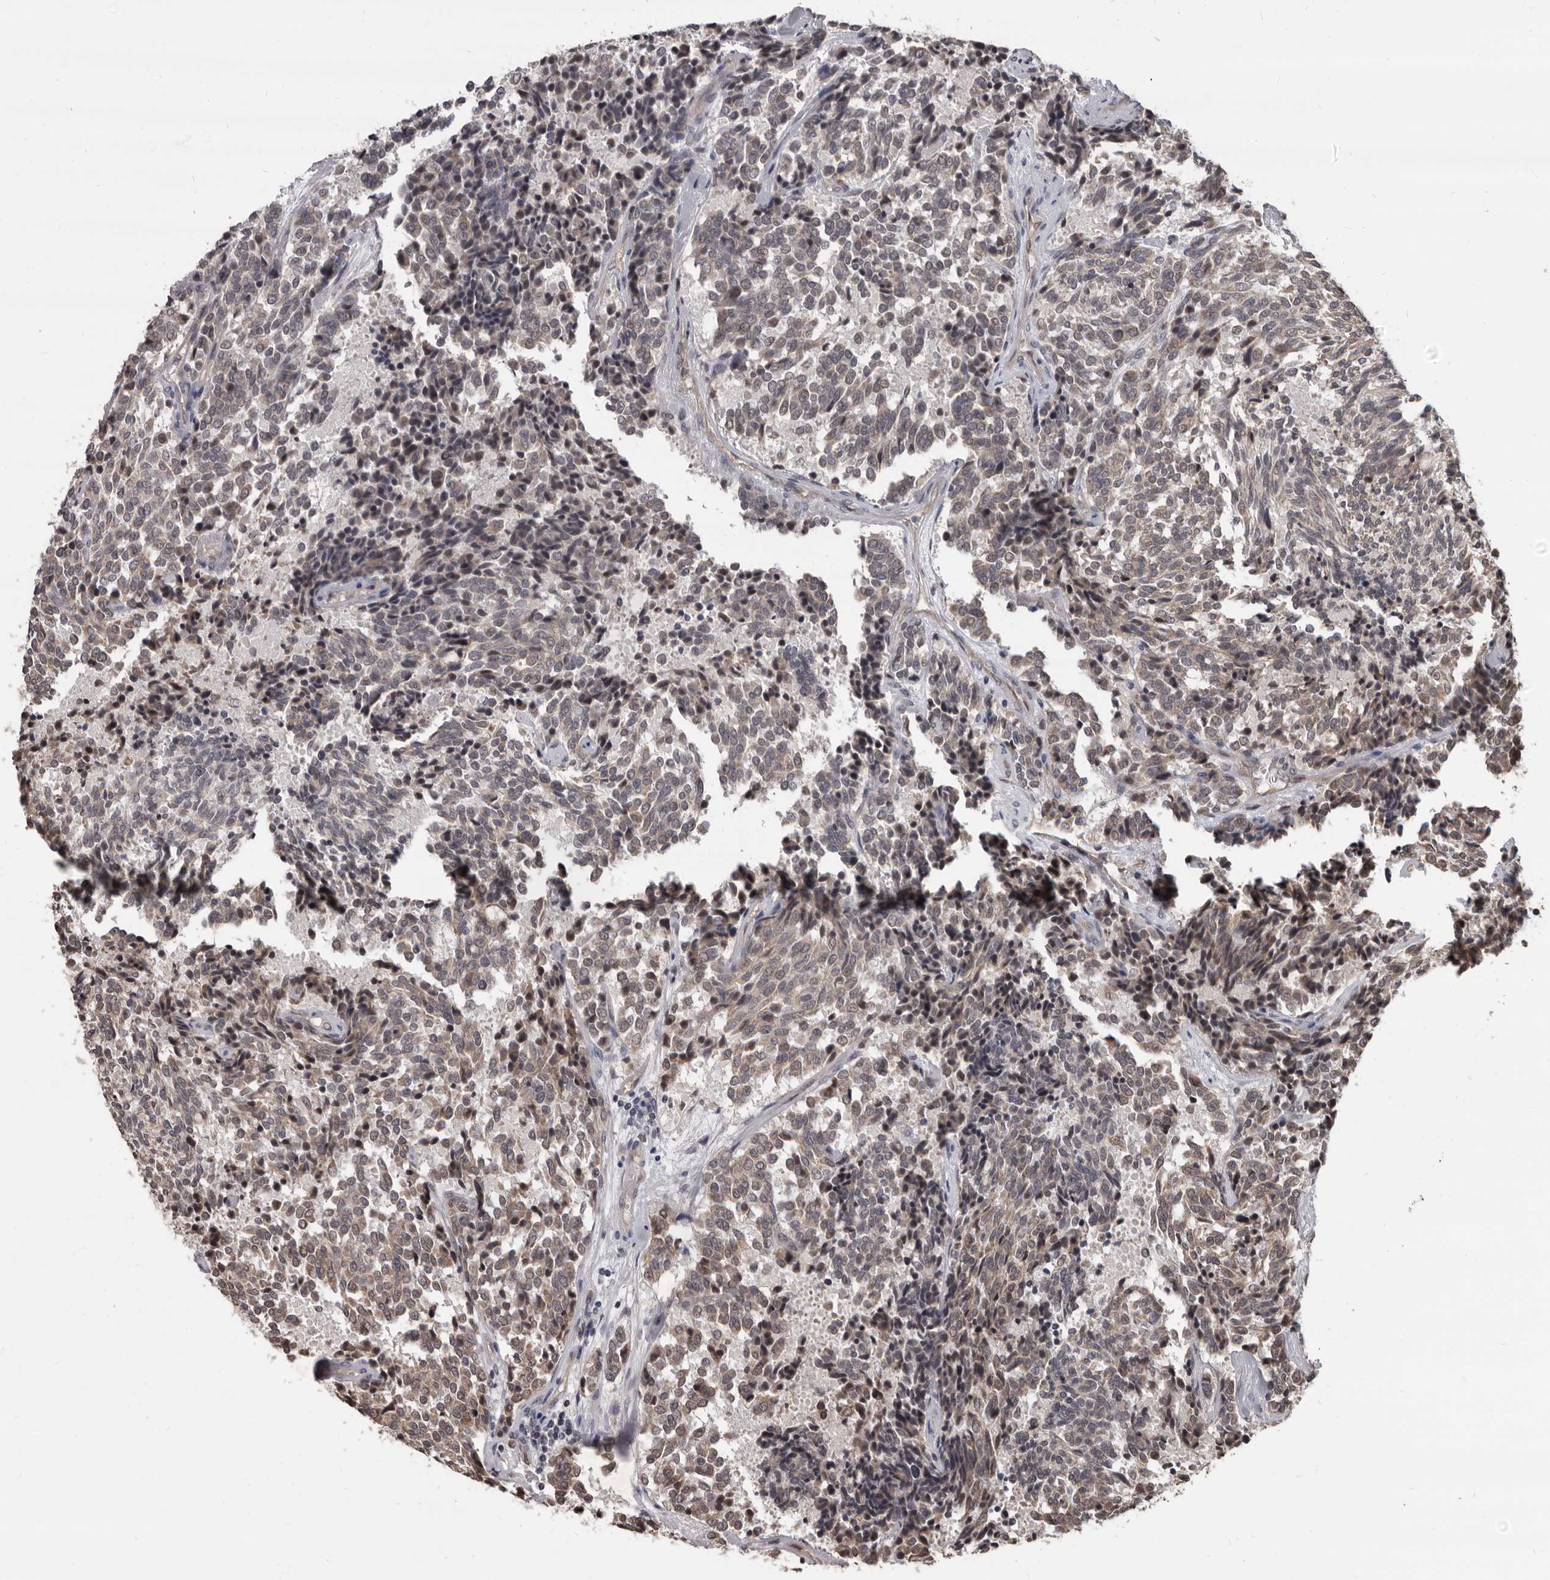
{"staining": {"intensity": "weak", "quantity": "<25%", "location": "cytoplasmic/membranous"}, "tissue": "carcinoid", "cell_type": "Tumor cells", "image_type": "cancer", "snomed": [{"axis": "morphology", "description": "Carcinoid, malignant, NOS"}, {"axis": "topography", "description": "Pancreas"}], "caption": "Tumor cells show no significant protein staining in carcinoid (malignant).", "gene": "AHR", "patient": {"sex": "female", "age": 54}}